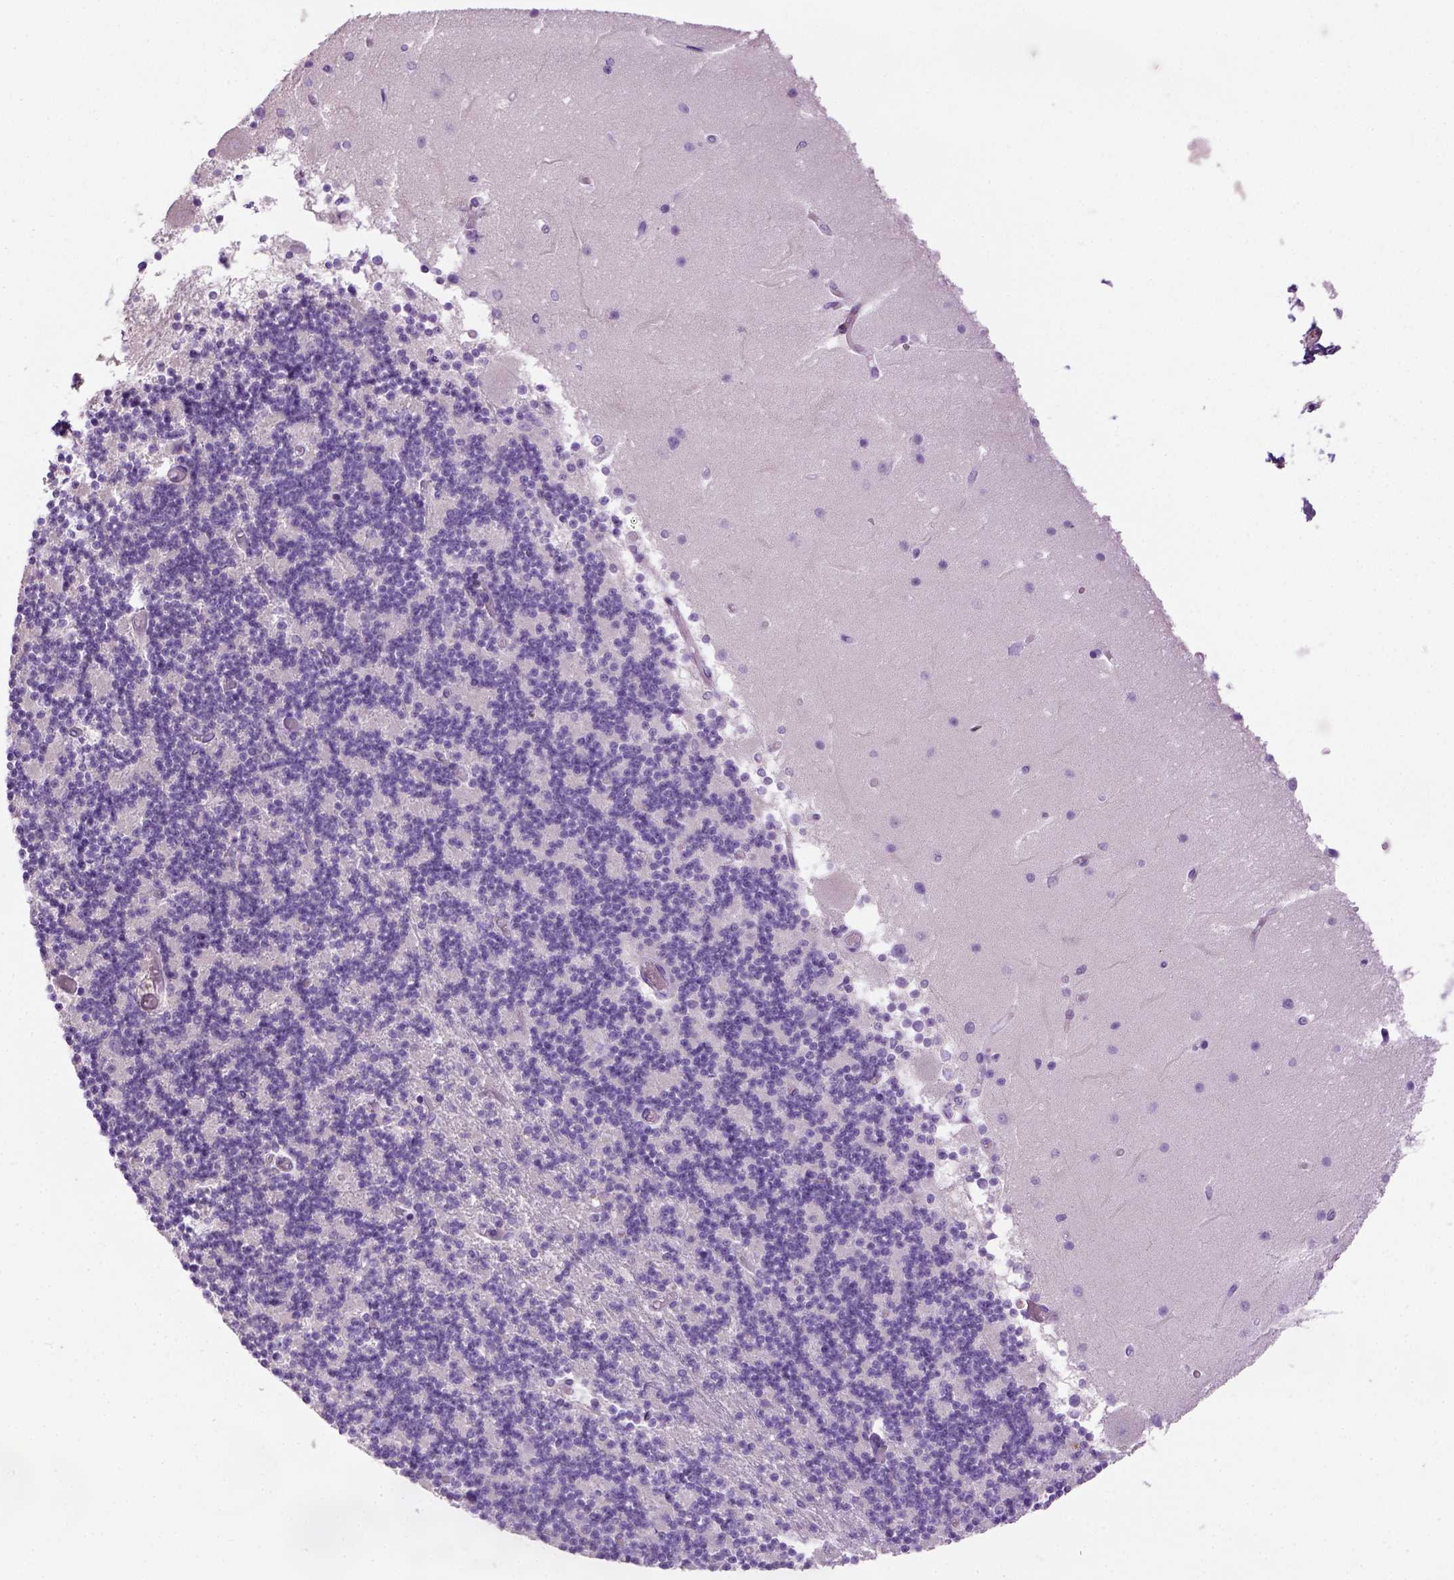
{"staining": {"intensity": "negative", "quantity": "none", "location": "none"}, "tissue": "cerebellum", "cell_type": "Cells in granular layer", "image_type": "normal", "snomed": [{"axis": "morphology", "description": "Normal tissue, NOS"}, {"axis": "topography", "description": "Cerebellum"}], "caption": "This is a image of immunohistochemistry (IHC) staining of normal cerebellum, which shows no expression in cells in granular layer.", "gene": "CYP24A1", "patient": {"sex": "female", "age": 28}}